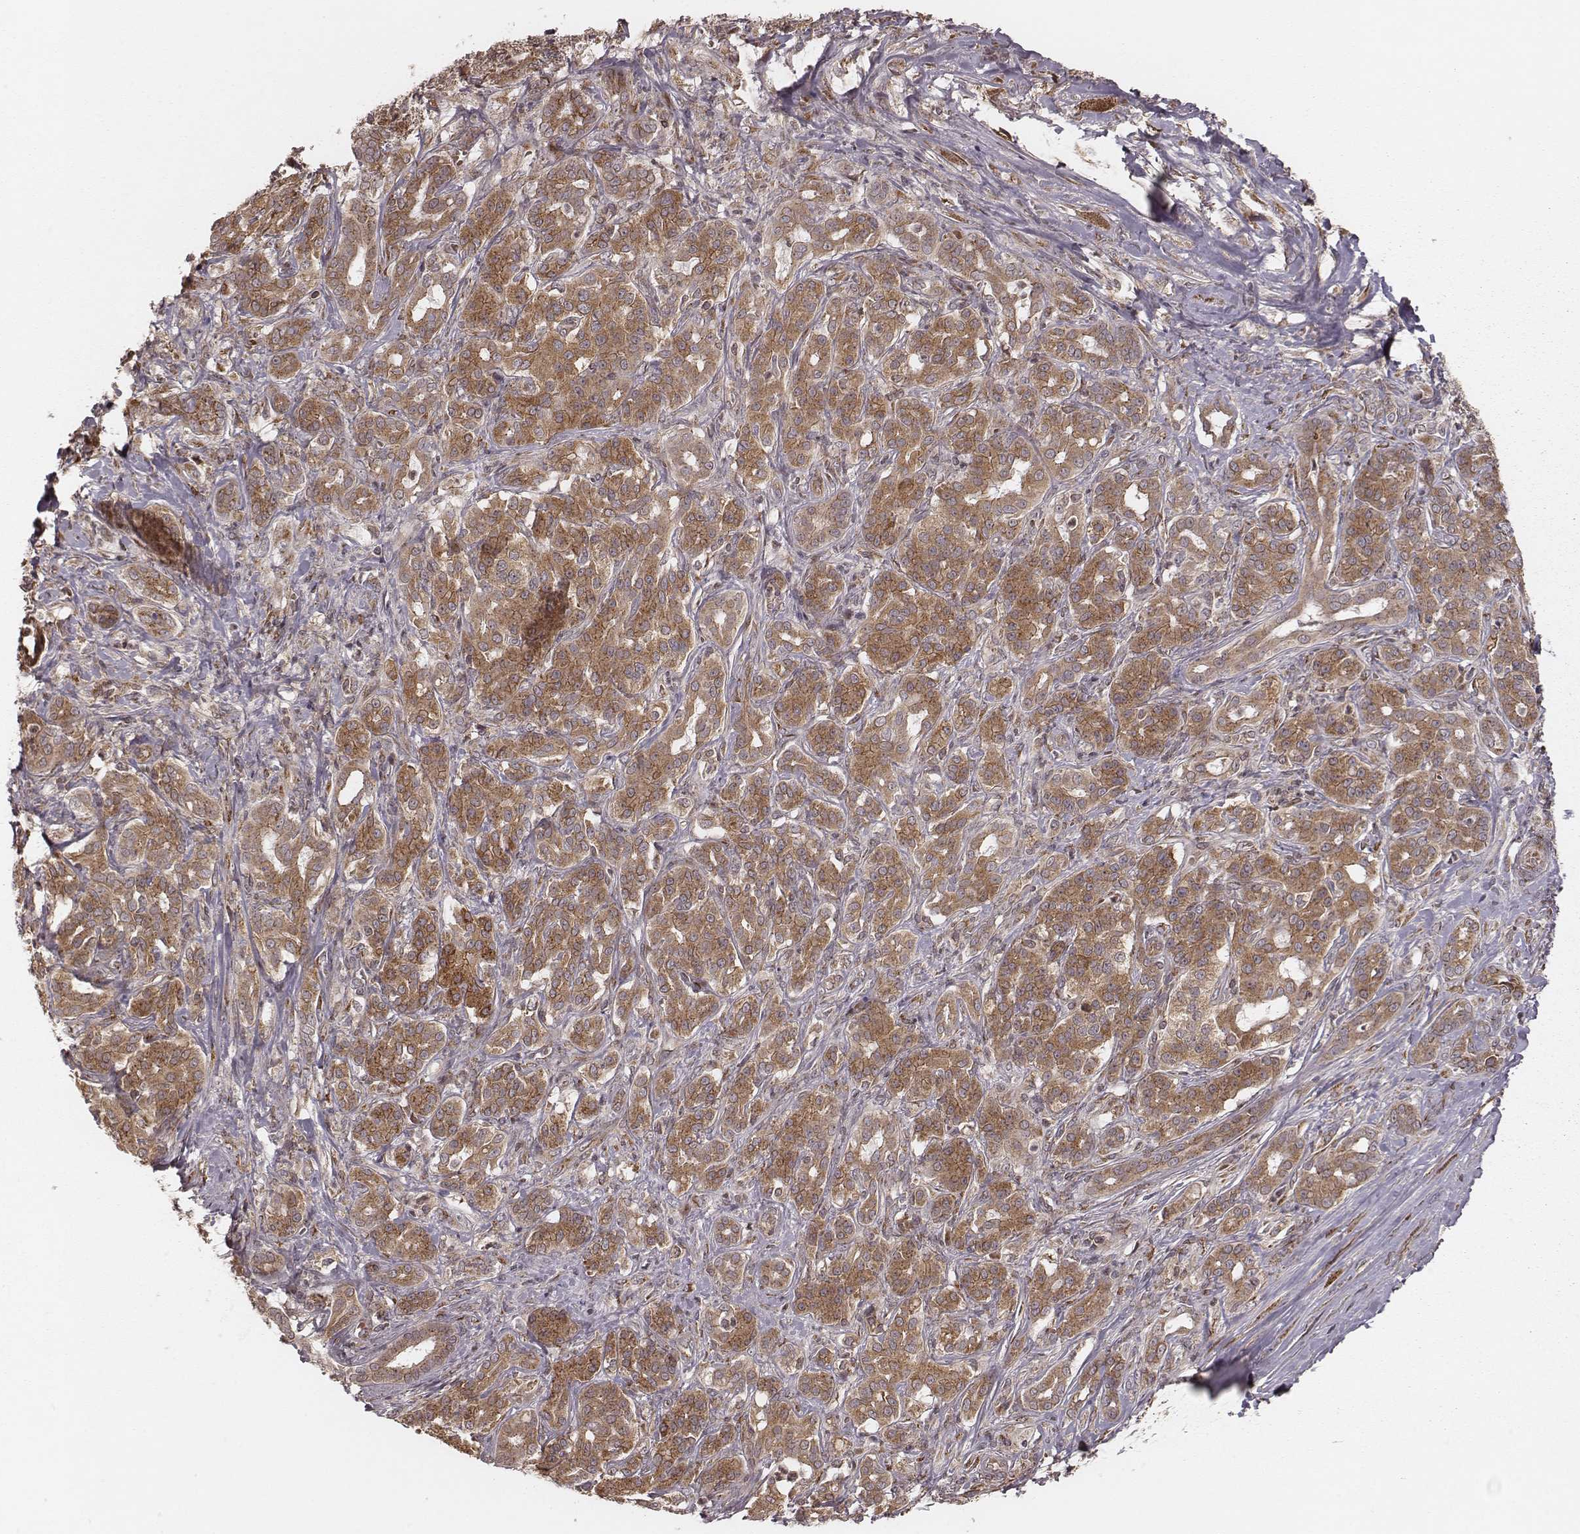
{"staining": {"intensity": "moderate", "quantity": ">75%", "location": "cytoplasmic/membranous"}, "tissue": "pancreatic cancer", "cell_type": "Tumor cells", "image_type": "cancer", "snomed": [{"axis": "morphology", "description": "Normal tissue, NOS"}, {"axis": "morphology", "description": "Inflammation, NOS"}, {"axis": "morphology", "description": "Adenocarcinoma, NOS"}, {"axis": "topography", "description": "Pancreas"}], "caption": "IHC (DAB (3,3'-diaminobenzidine)) staining of pancreatic adenocarcinoma reveals moderate cytoplasmic/membranous protein positivity in approximately >75% of tumor cells.", "gene": "MYO19", "patient": {"sex": "male", "age": 57}}